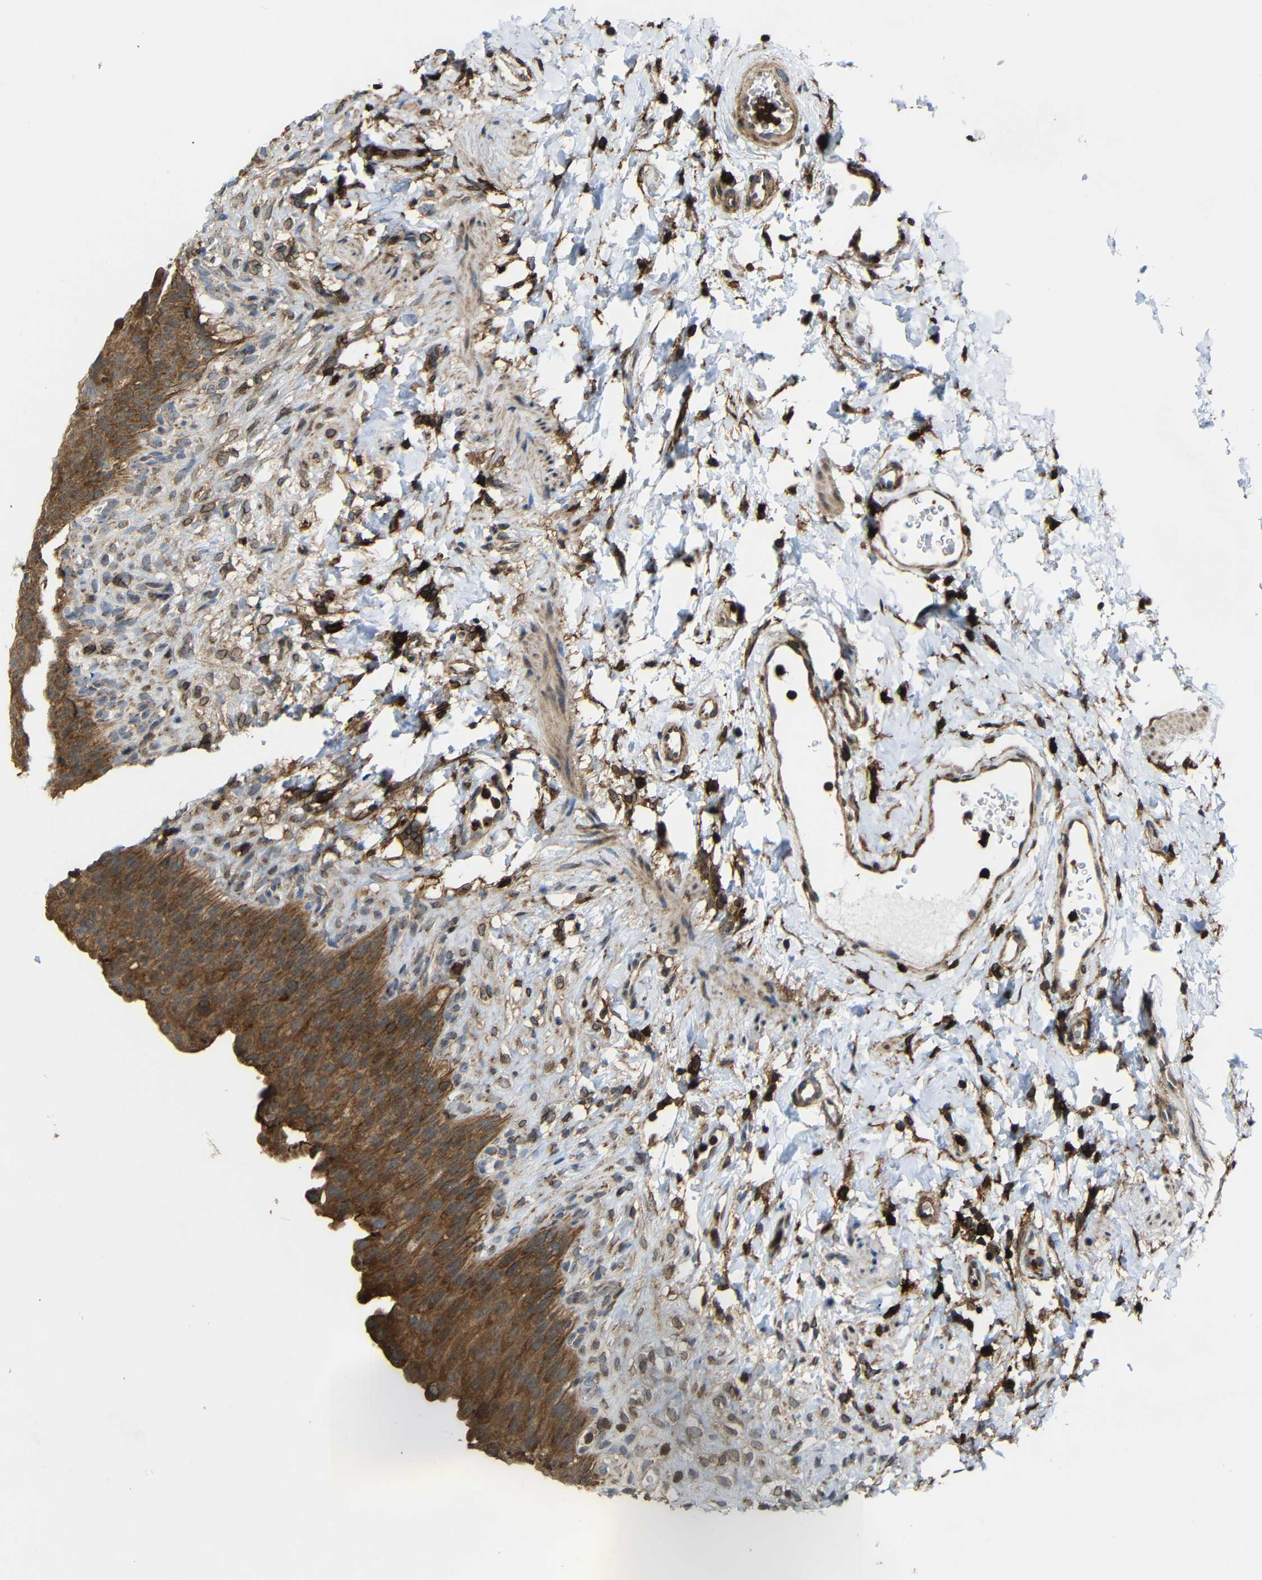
{"staining": {"intensity": "moderate", "quantity": ">75%", "location": "cytoplasmic/membranous"}, "tissue": "urinary bladder", "cell_type": "Urothelial cells", "image_type": "normal", "snomed": [{"axis": "morphology", "description": "Normal tissue, NOS"}, {"axis": "topography", "description": "Urinary bladder"}], "caption": "A high-resolution image shows immunohistochemistry staining of unremarkable urinary bladder, which shows moderate cytoplasmic/membranous staining in about >75% of urothelial cells. (Stains: DAB in brown, nuclei in blue, Microscopy: brightfield microscopy at high magnification).", "gene": "C1GALT1", "patient": {"sex": "female", "age": 79}}